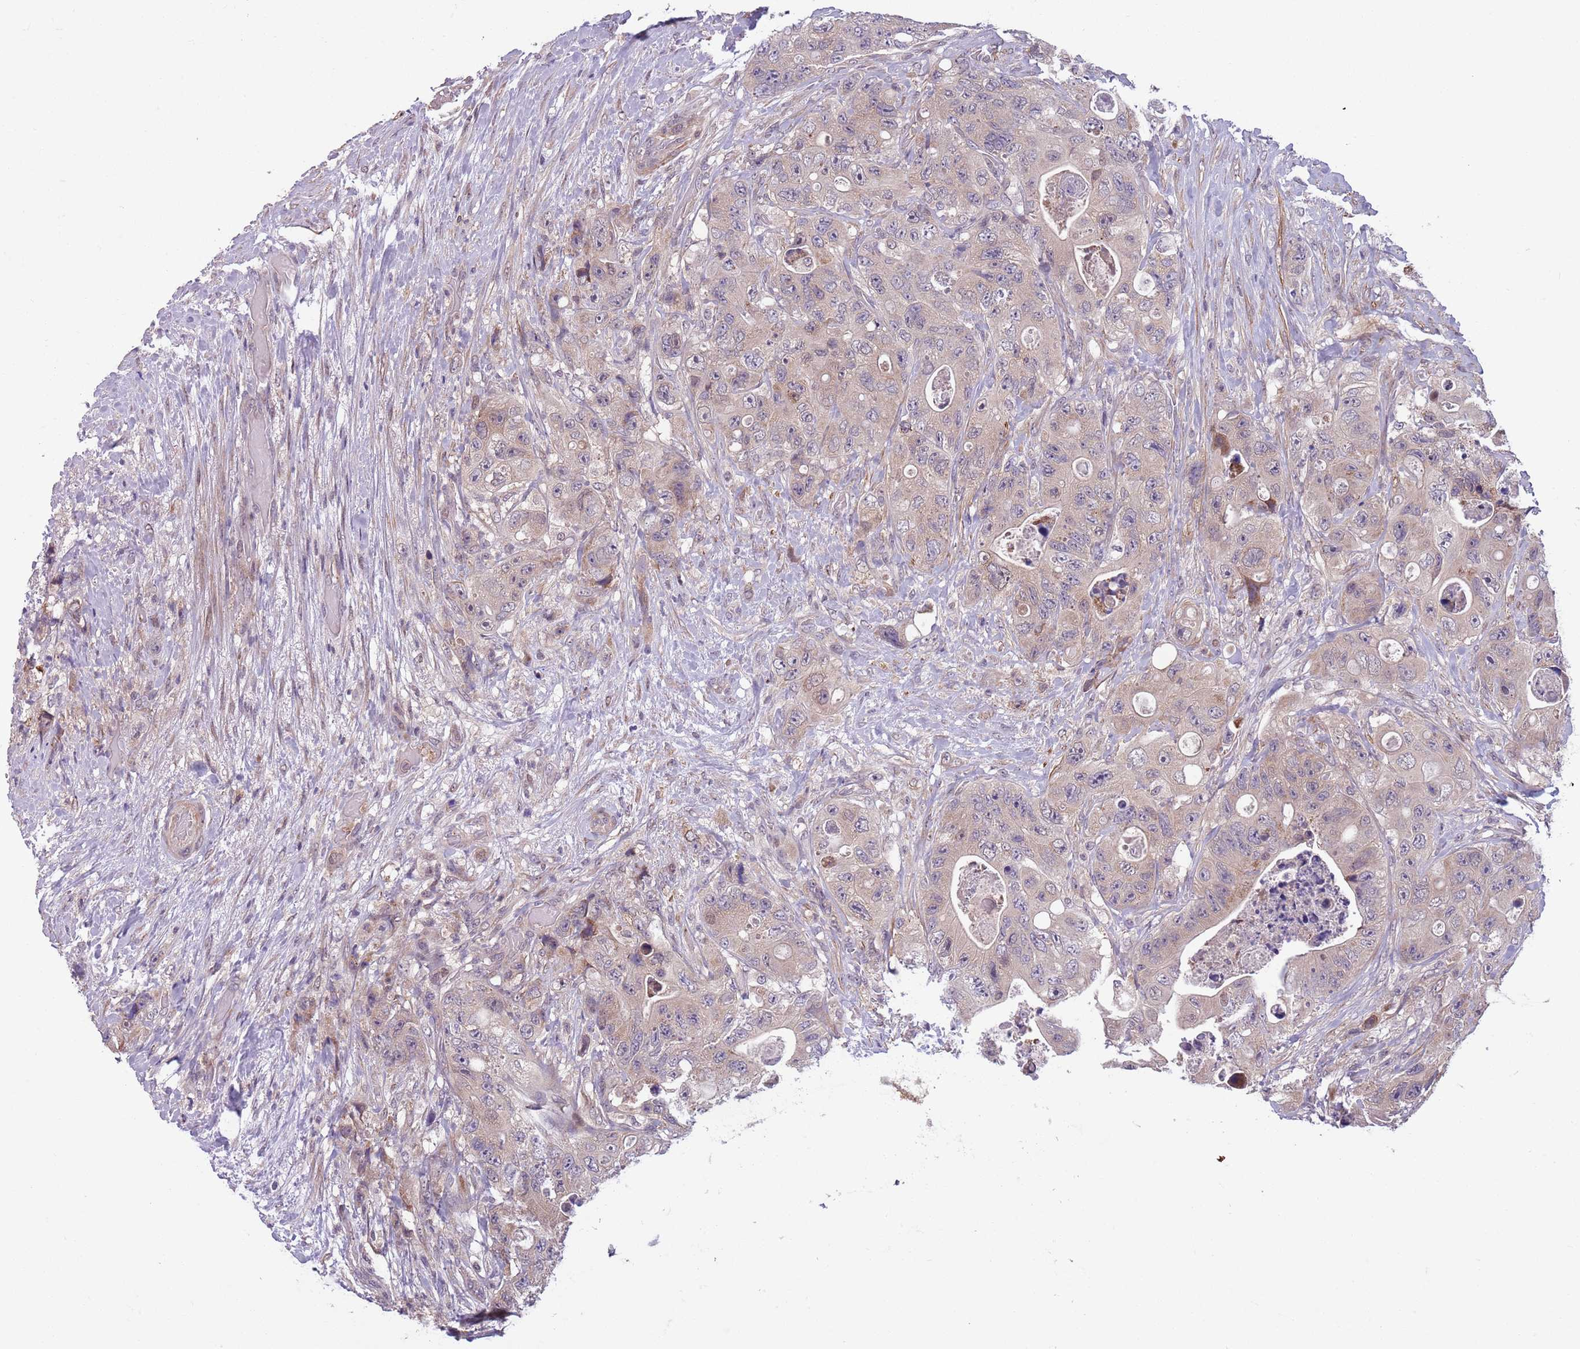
{"staining": {"intensity": "weak", "quantity": "<25%", "location": "cytoplasmic/membranous"}, "tissue": "colorectal cancer", "cell_type": "Tumor cells", "image_type": "cancer", "snomed": [{"axis": "morphology", "description": "Adenocarcinoma, NOS"}, {"axis": "topography", "description": "Colon"}], "caption": "DAB immunohistochemical staining of human adenocarcinoma (colorectal) shows no significant staining in tumor cells.", "gene": "JAML", "patient": {"sex": "female", "age": 46}}